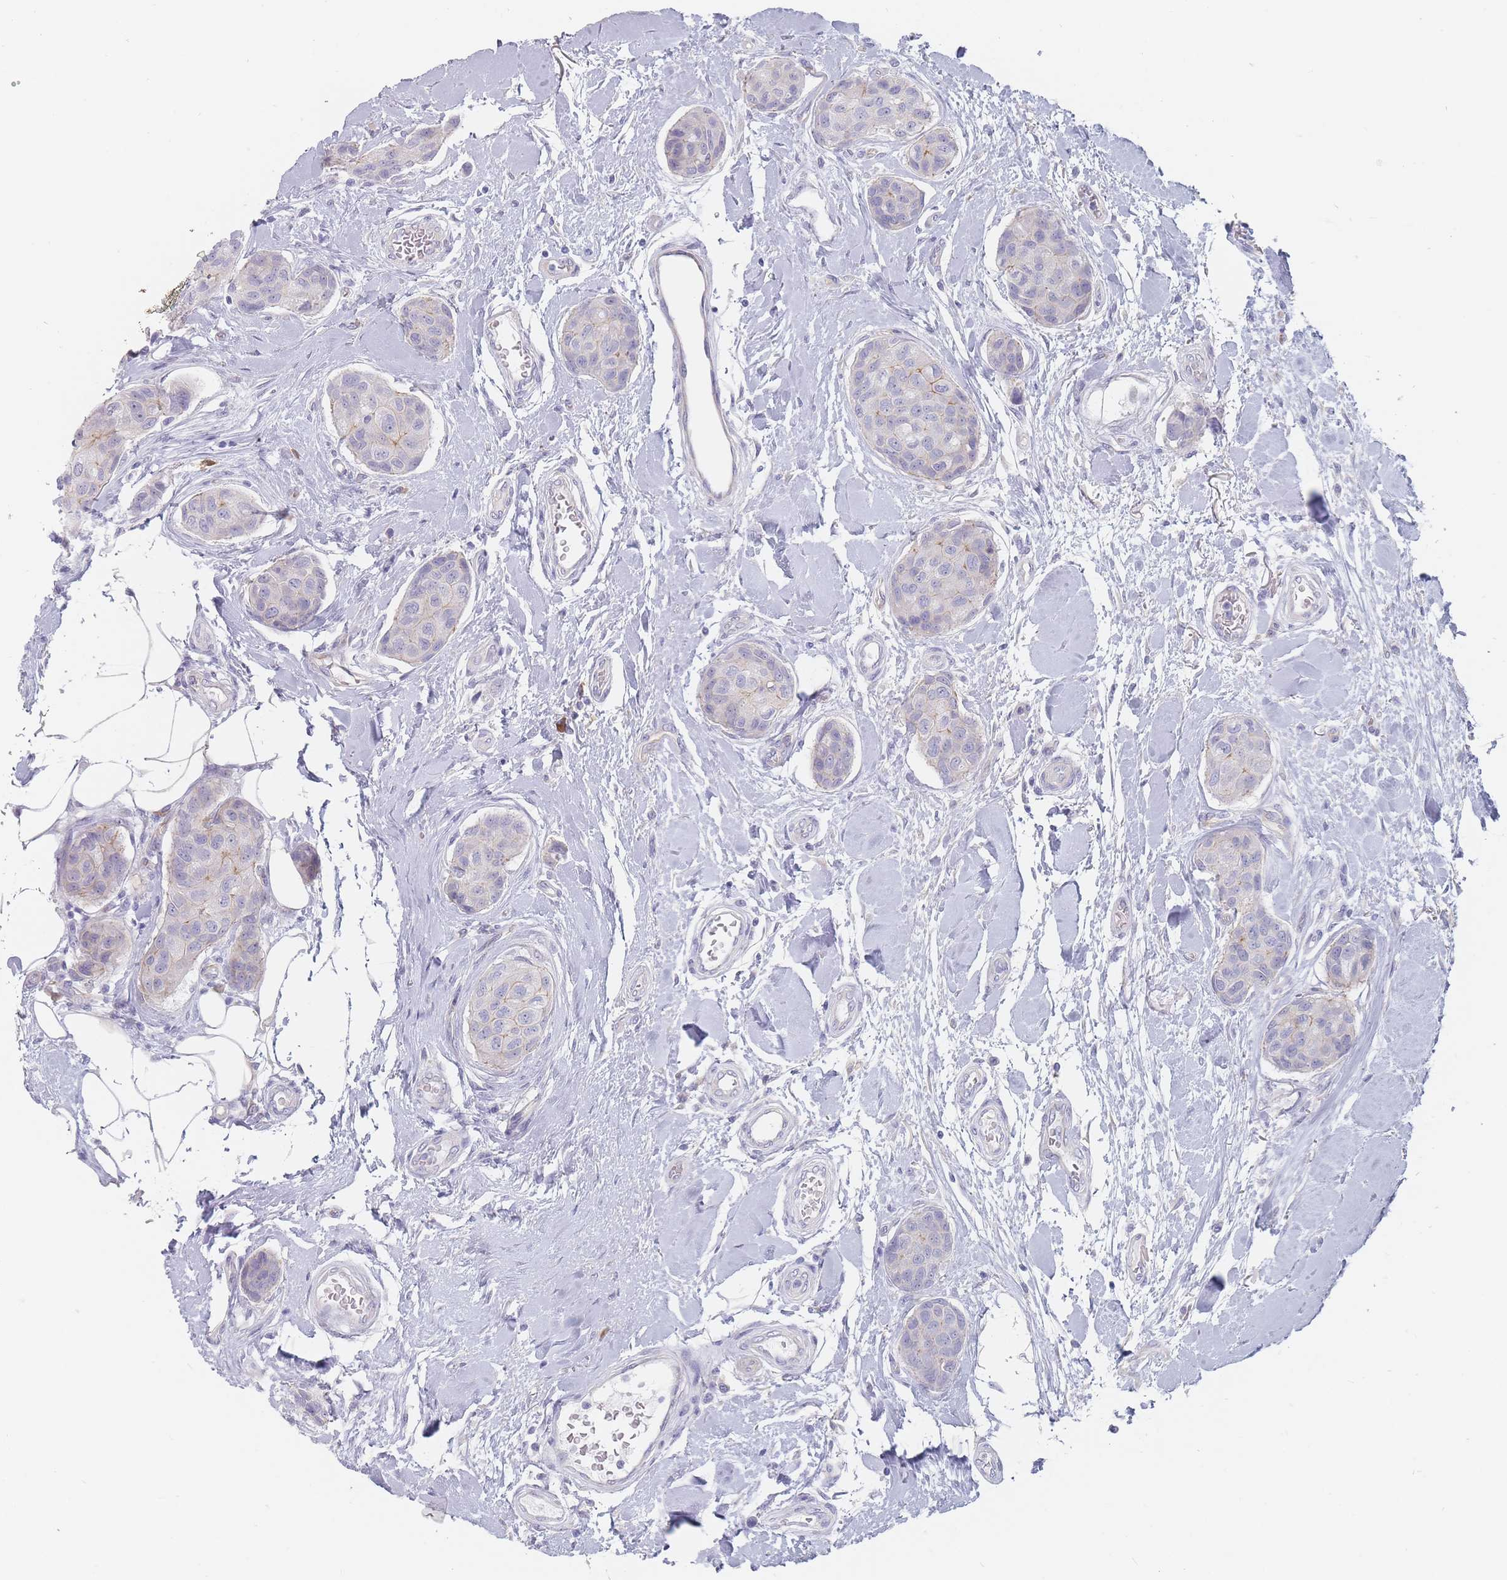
{"staining": {"intensity": "weak", "quantity": "<25%", "location": "cytoplasmic/membranous"}, "tissue": "breast cancer", "cell_type": "Tumor cells", "image_type": "cancer", "snomed": [{"axis": "morphology", "description": "Duct carcinoma"}, {"axis": "topography", "description": "Breast"}, {"axis": "topography", "description": "Lymph node"}], "caption": "The immunohistochemistry (IHC) histopathology image has no significant expression in tumor cells of breast intraductal carcinoma tissue.", "gene": "ERBIN", "patient": {"sex": "female", "age": 80}}